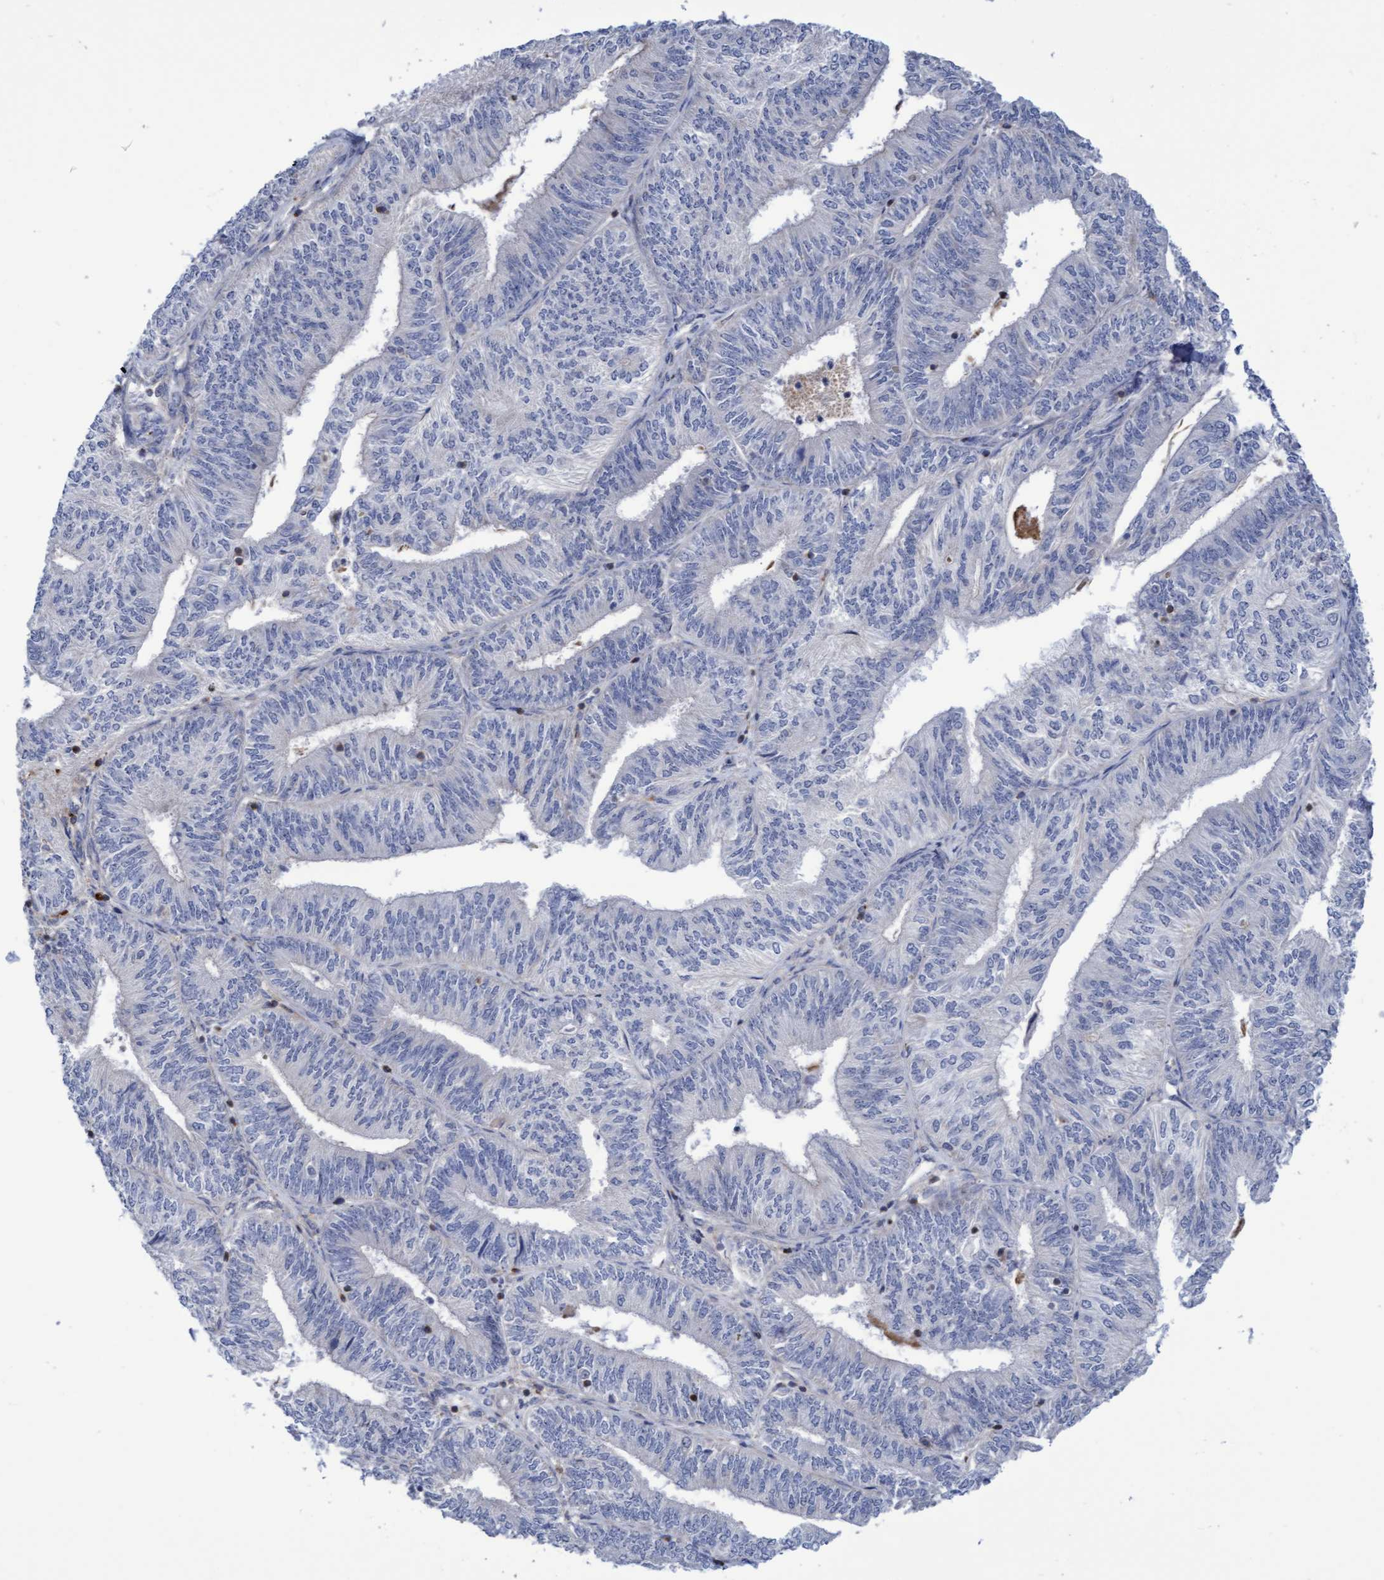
{"staining": {"intensity": "negative", "quantity": "none", "location": "none"}, "tissue": "endometrial cancer", "cell_type": "Tumor cells", "image_type": "cancer", "snomed": [{"axis": "morphology", "description": "Adenocarcinoma, NOS"}, {"axis": "topography", "description": "Endometrium"}], "caption": "This is an IHC micrograph of endometrial cancer. There is no staining in tumor cells.", "gene": "FNBP1", "patient": {"sex": "female", "age": 58}}